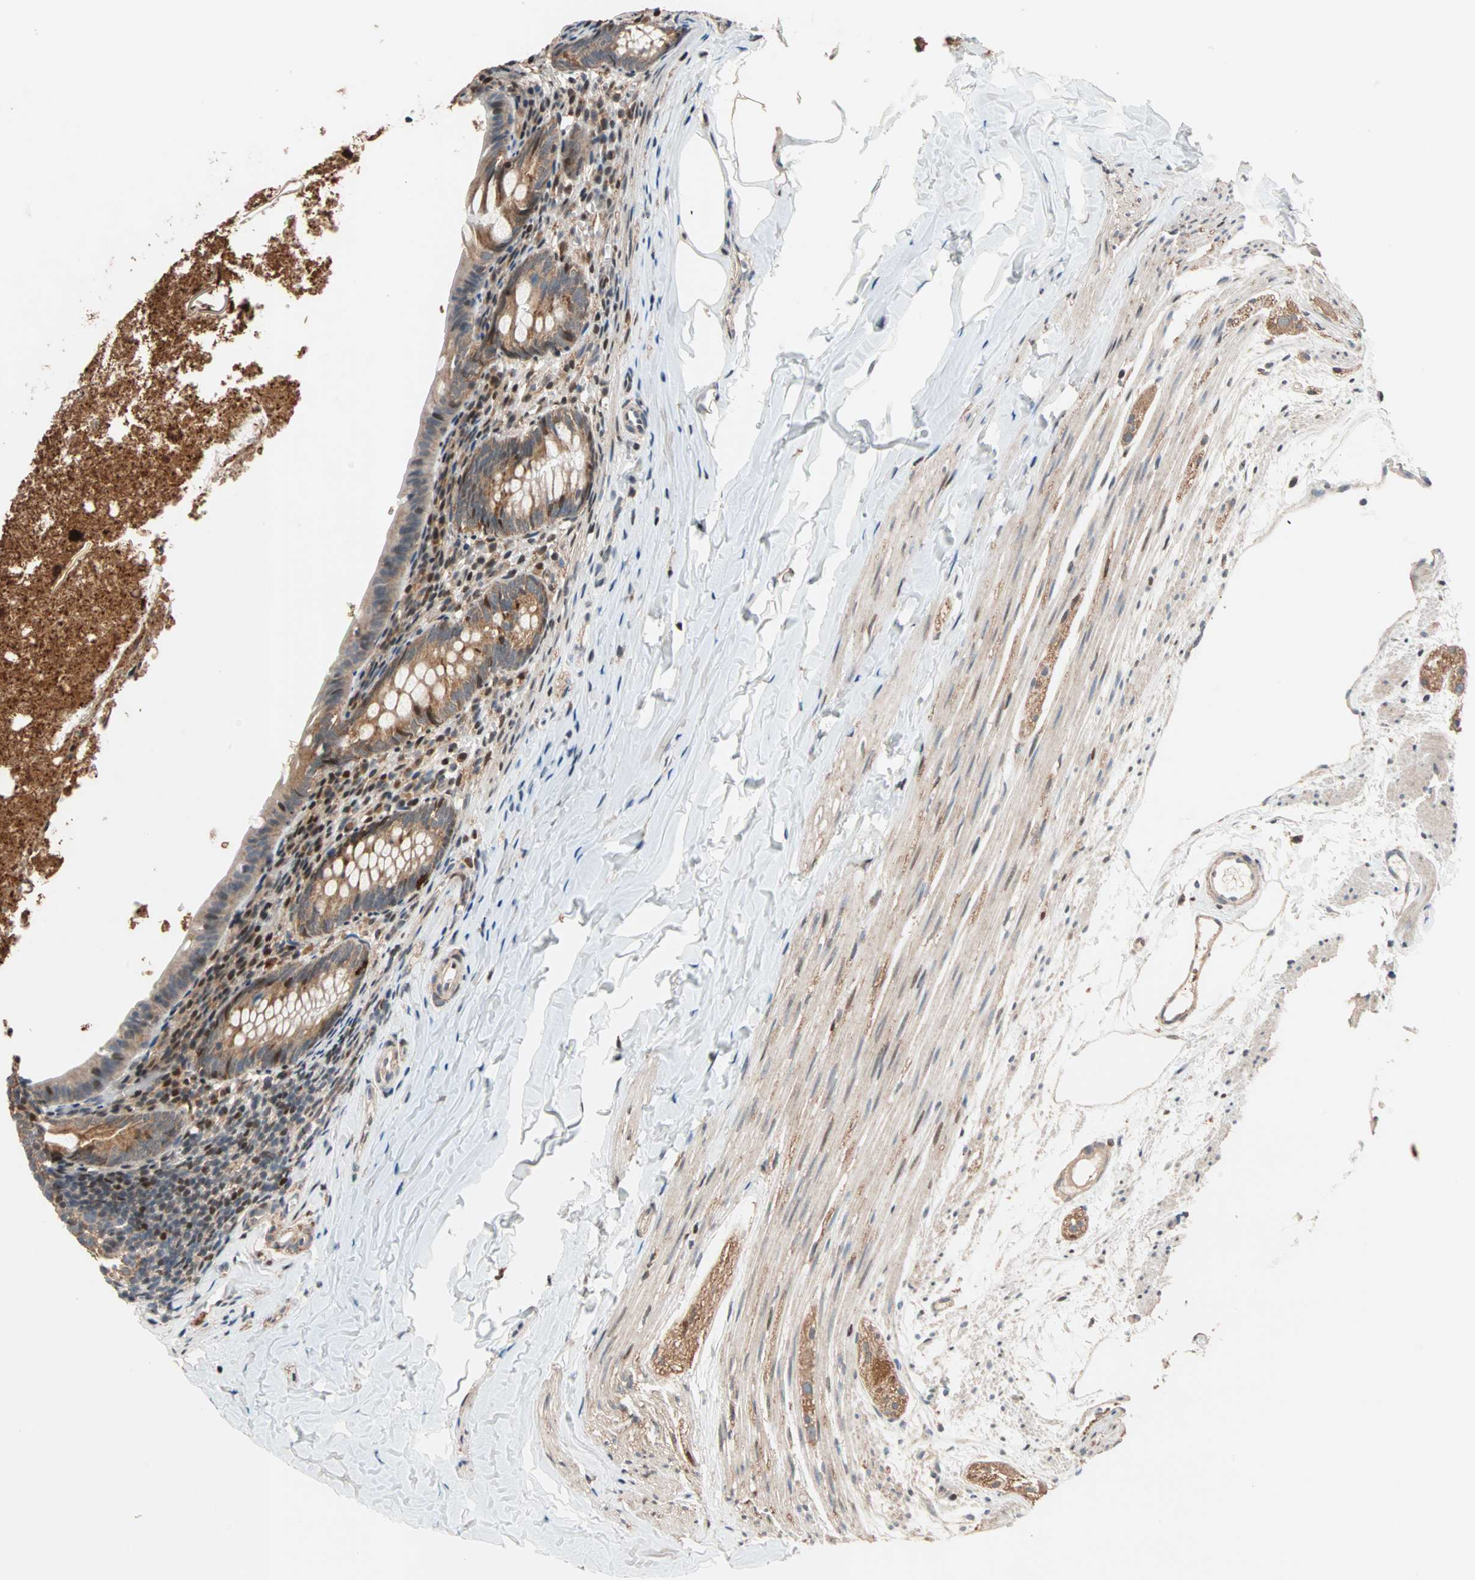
{"staining": {"intensity": "moderate", "quantity": ">75%", "location": "cytoplasmic/membranous"}, "tissue": "appendix", "cell_type": "Glandular cells", "image_type": "normal", "snomed": [{"axis": "morphology", "description": "Normal tissue, NOS"}, {"axis": "topography", "description": "Appendix"}], "caption": "Protein analysis of unremarkable appendix displays moderate cytoplasmic/membranous expression in about >75% of glandular cells.", "gene": "HECW1", "patient": {"sex": "female", "age": 10}}